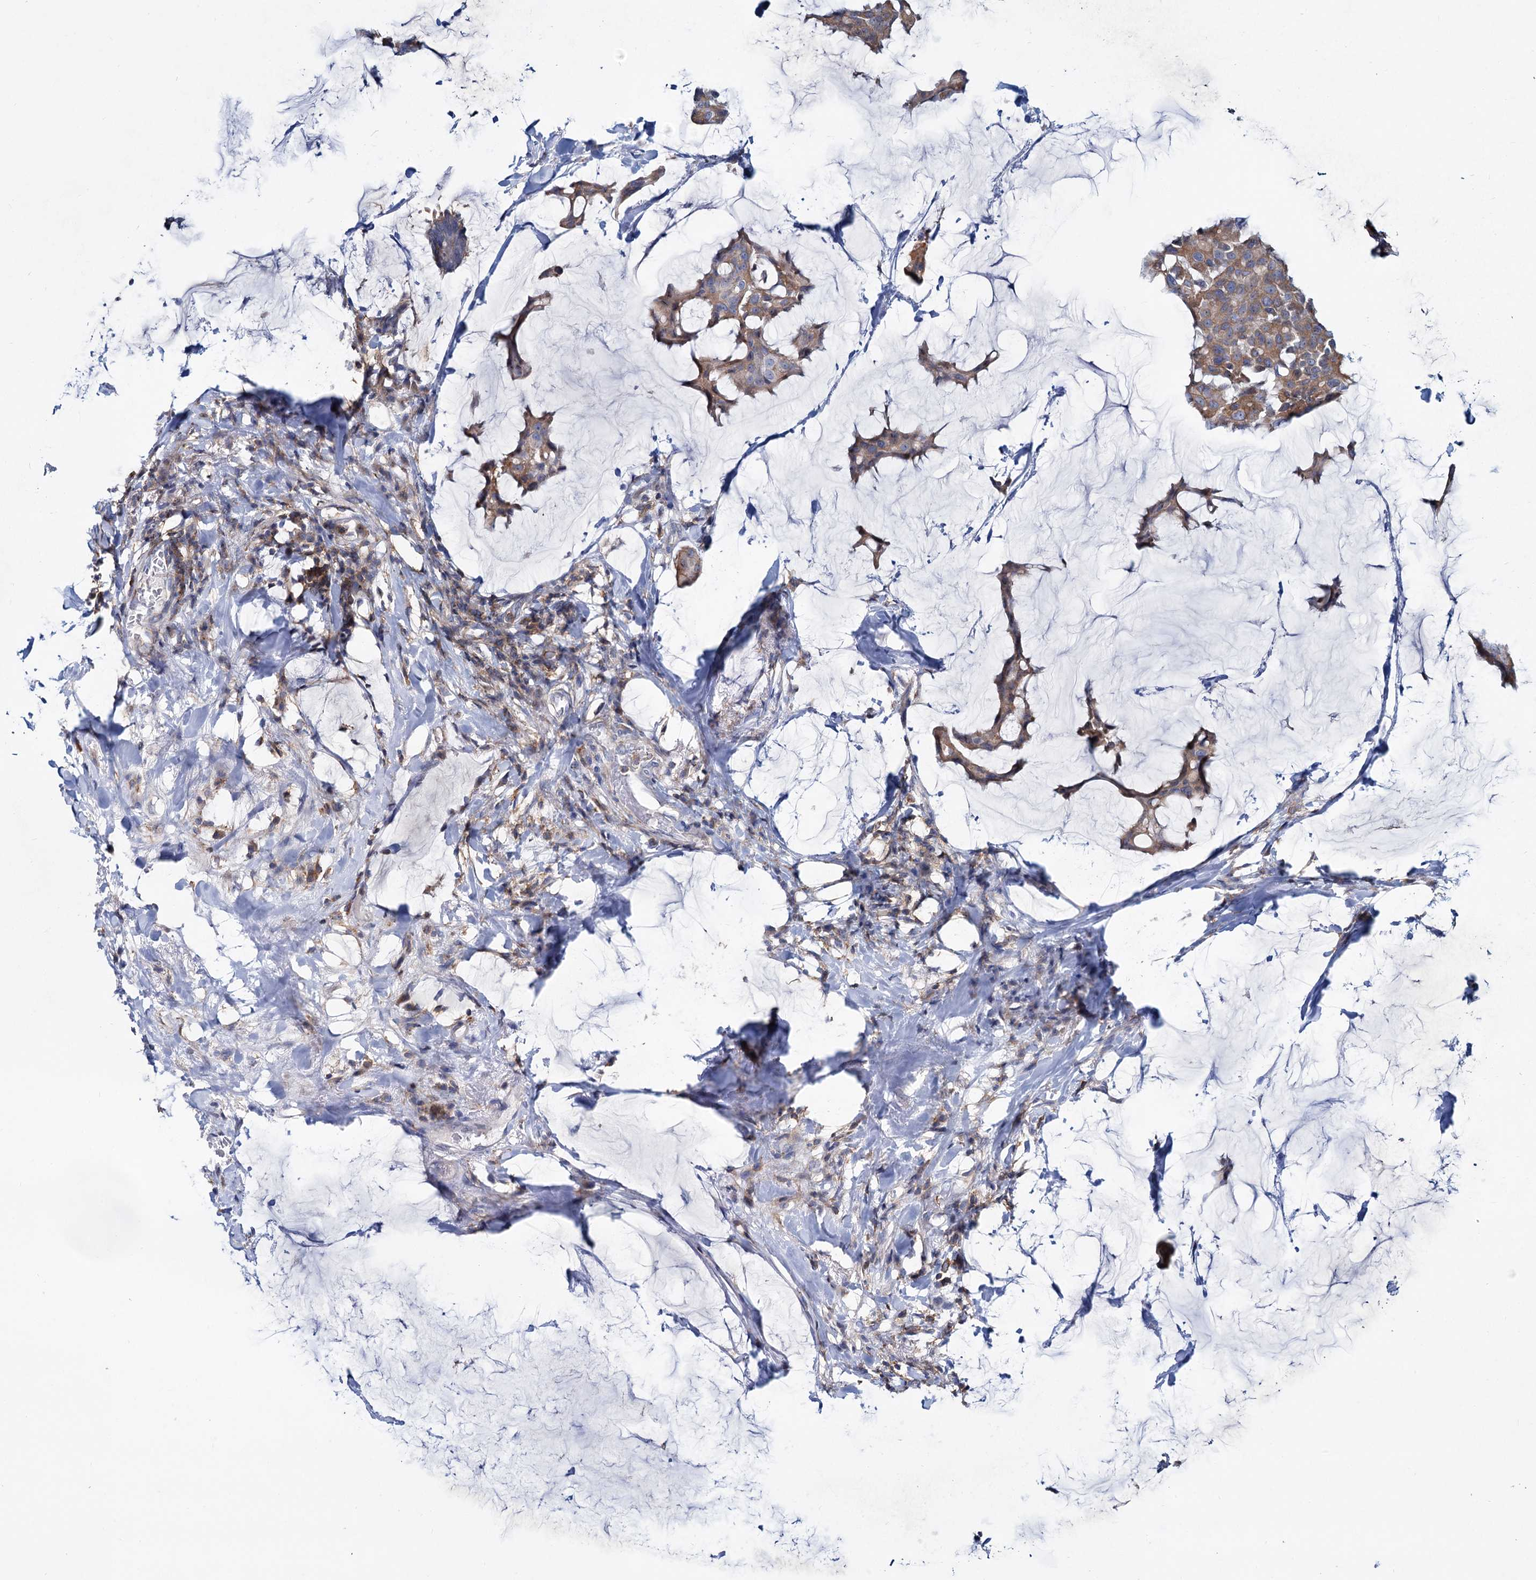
{"staining": {"intensity": "weak", "quantity": ">75%", "location": "cytoplasmic/membranous"}, "tissue": "breast cancer", "cell_type": "Tumor cells", "image_type": "cancer", "snomed": [{"axis": "morphology", "description": "Duct carcinoma"}, {"axis": "topography", "description": "Breast"}], "caption": "Infiltrating ductal carcinoma (breast) tissue reveals weak cytoplasmic/membranous positivity in approximately >75% of tumor cells, visualized by immunohistochemistry.", "gene": "LRCH4", "patient": {"sex": "female", "age": 93}}